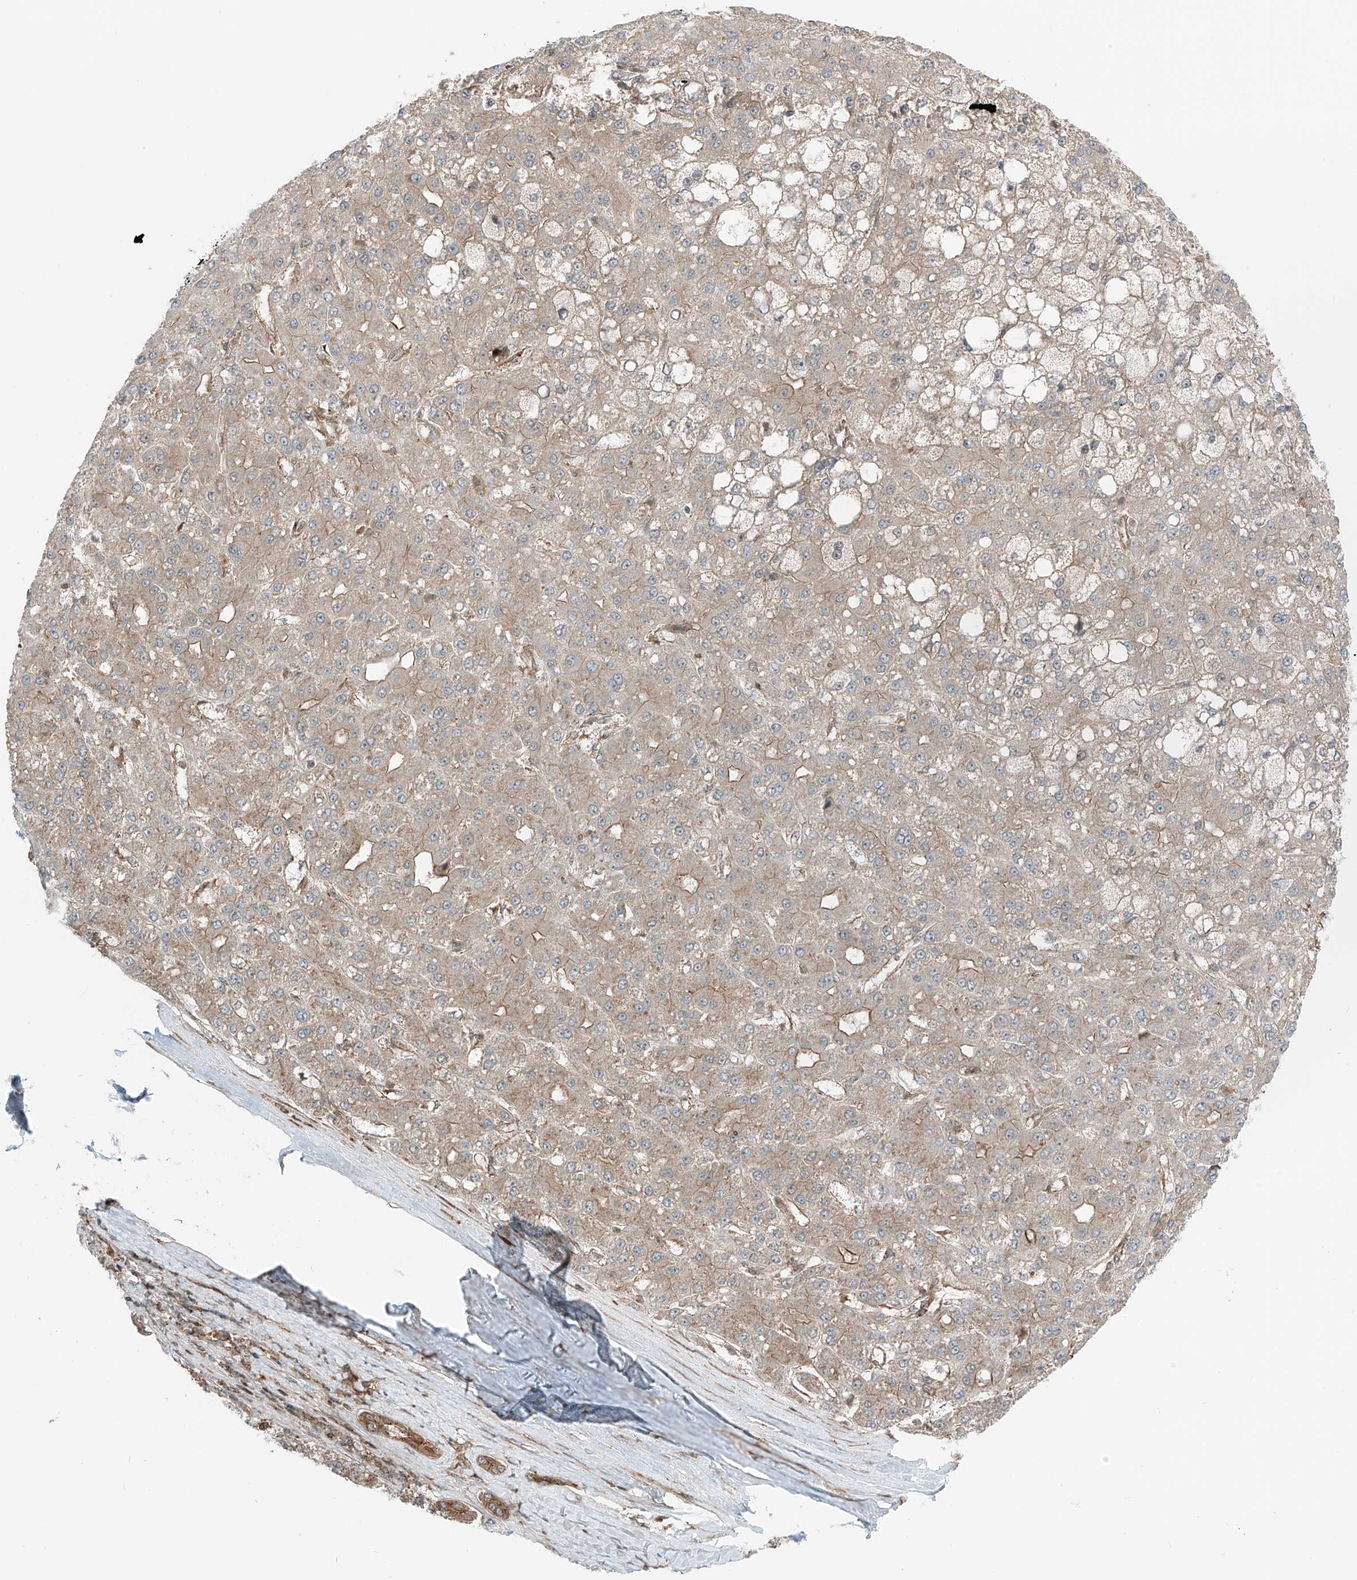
{"staining": {"intensity": "weak", "quantity": "25%-75%", "location": "cytoplasmic/membranous"}, "tissue": "liver cancer", "cell_type": "Tumor cells", "image_type": "cancer", "snomed": [{"axis": "morphology", "description": "Carcinoma, Hepatocellular, NOS"}, {"axis": "topography", "description": "Liver"}], "caption": "High-power microscopy captured an IHC image of liver hepatocellular carcinoma, revealing weak cytoplasmic/membranous staining in approximately 25%-75% of tumor cells. Immunohistochemistry (ihc) stains the protein of interest in brown and the nuclei are stained blue.", "gene": "USP48", "patient": {"sex": "male", "age": 67}}